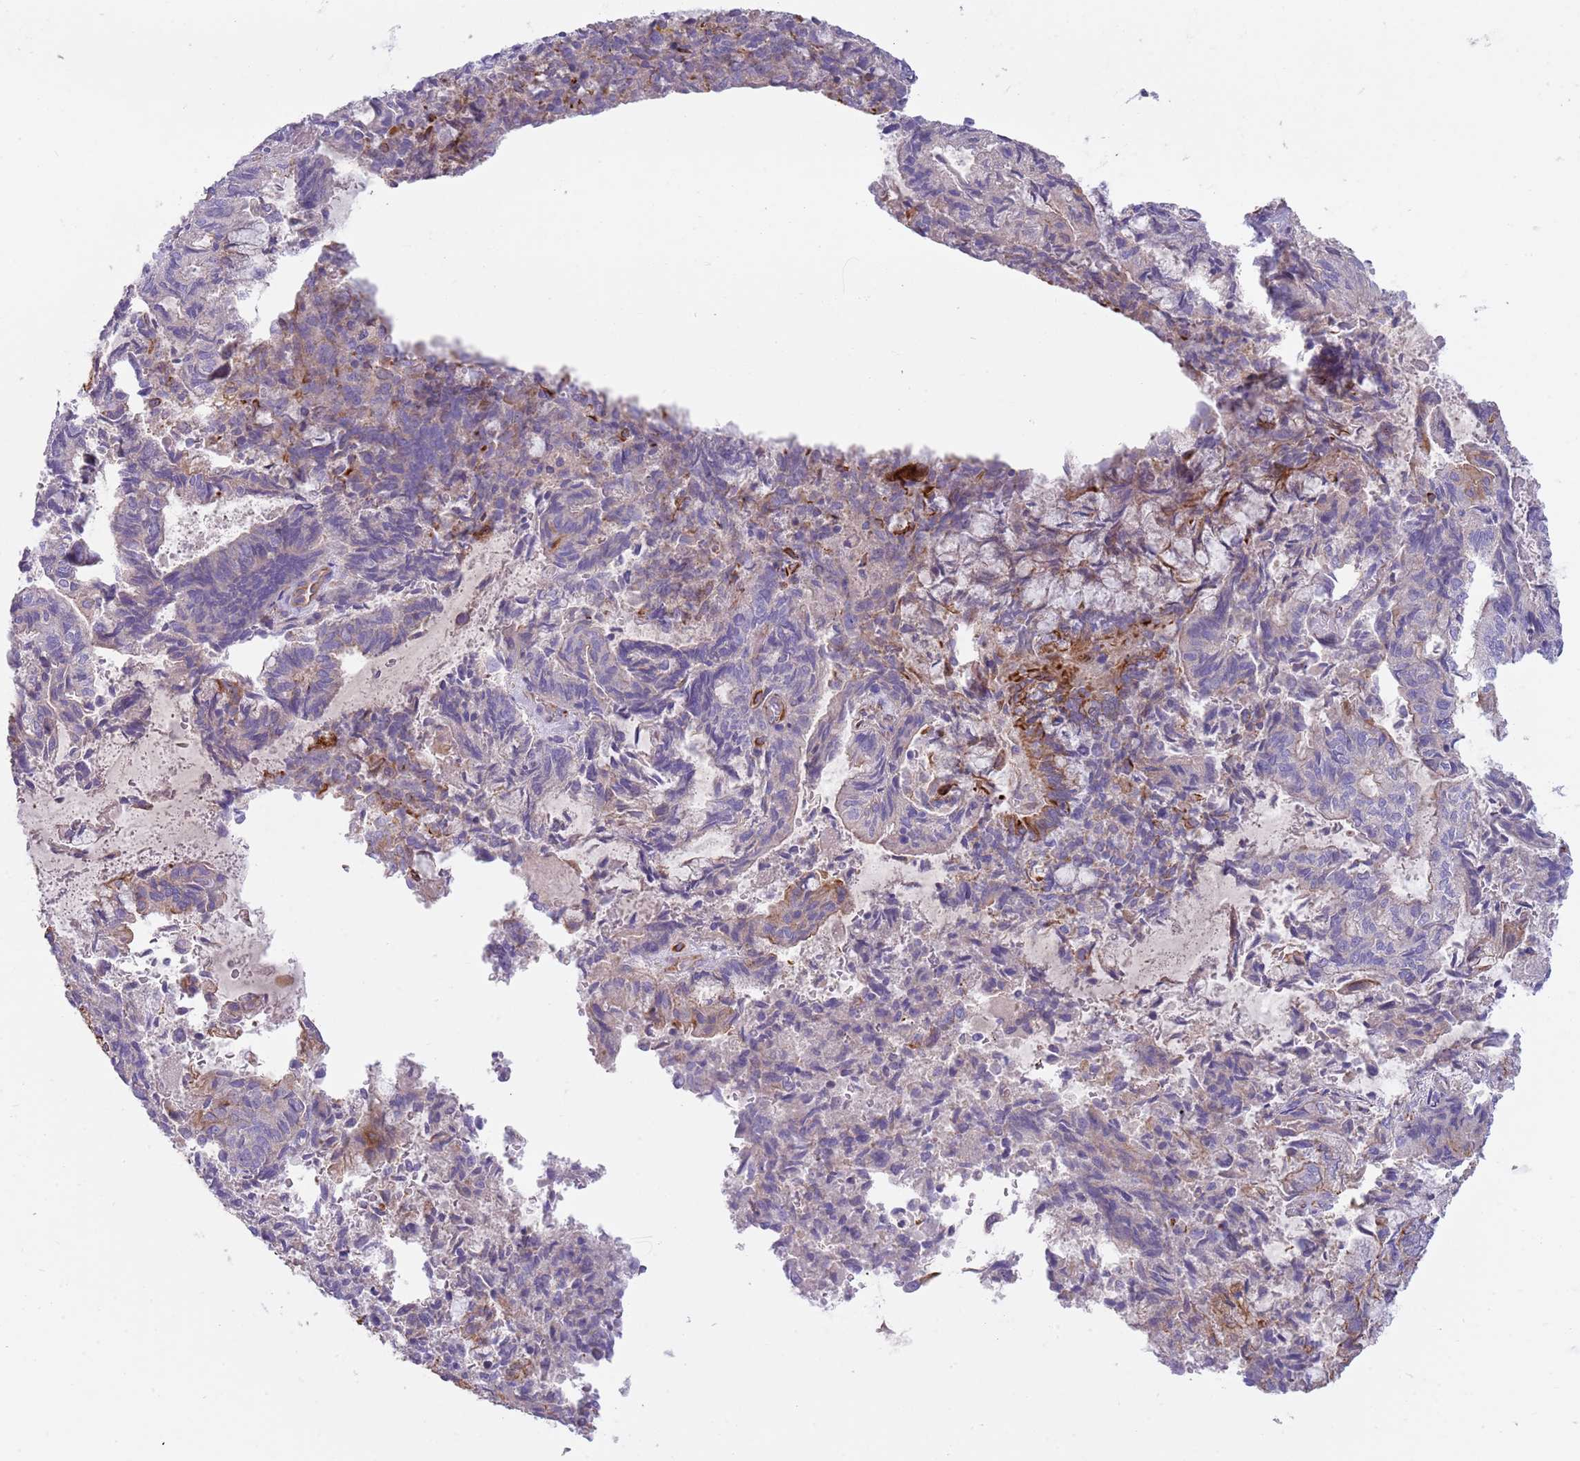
{"staining": {"intensity": "moderate", "quantity": "<25%", "location": "cytoplasmic/membranous"}, "tissue": "endometrial cancer", "cell_type": "Tumor cells", "image_type": "cancer", "snomed": [{"axis": "morphology", "description": "Adenocarcinoma, NOS"}, {"axis": "topography", "description": "Endometrium"}], "caption": "IHC of endometrial cancer (adenocarcinoma) reveals low levels of moderate cytoplasmic/membranous expression in approximately <25% of tumor cells.", "gene": "MOGAT1", "patient": {"sex": "female", "age": 80}}